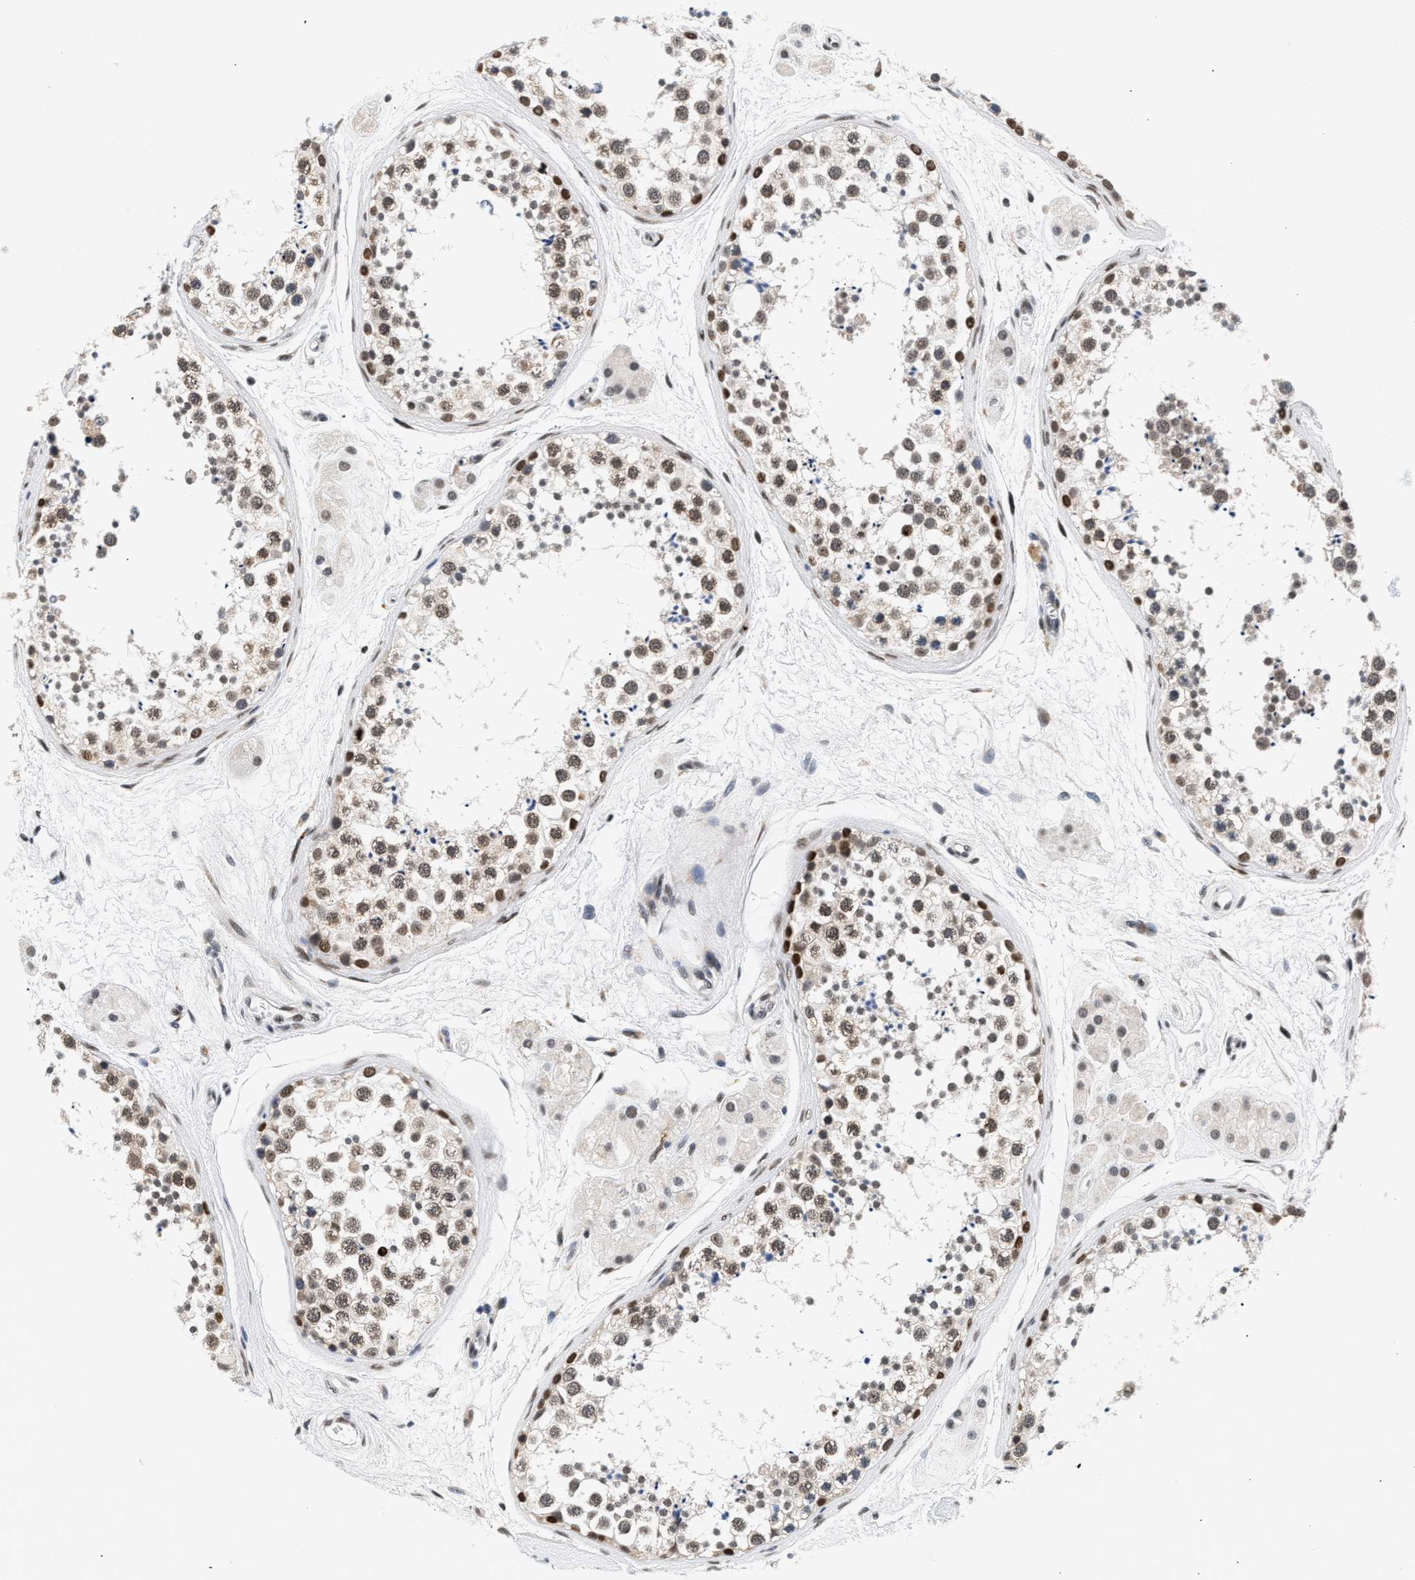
{"staining": {"intensity": "moderate", "quantity": ">75%", "location": "nuclear"}, "tissue": "testis", "cell_type": "Cells in seminiferous ducts", "image_type": "normal", "snomed": [{"axis": "morphology", "description": "Normal tissue, NOS"}, {"axis": "topography", "description": "Testis"}], "caption": "This image shows normal testis stained with immunohistochemistry (IHC) to label a protein in brown. The nuclear of cells in seminiferous ducts show moderate positivity for the protein. Nuclei are counter-stained blue.", "gene": "THOC1", "patient": {"sex": "male", "age": 56}}